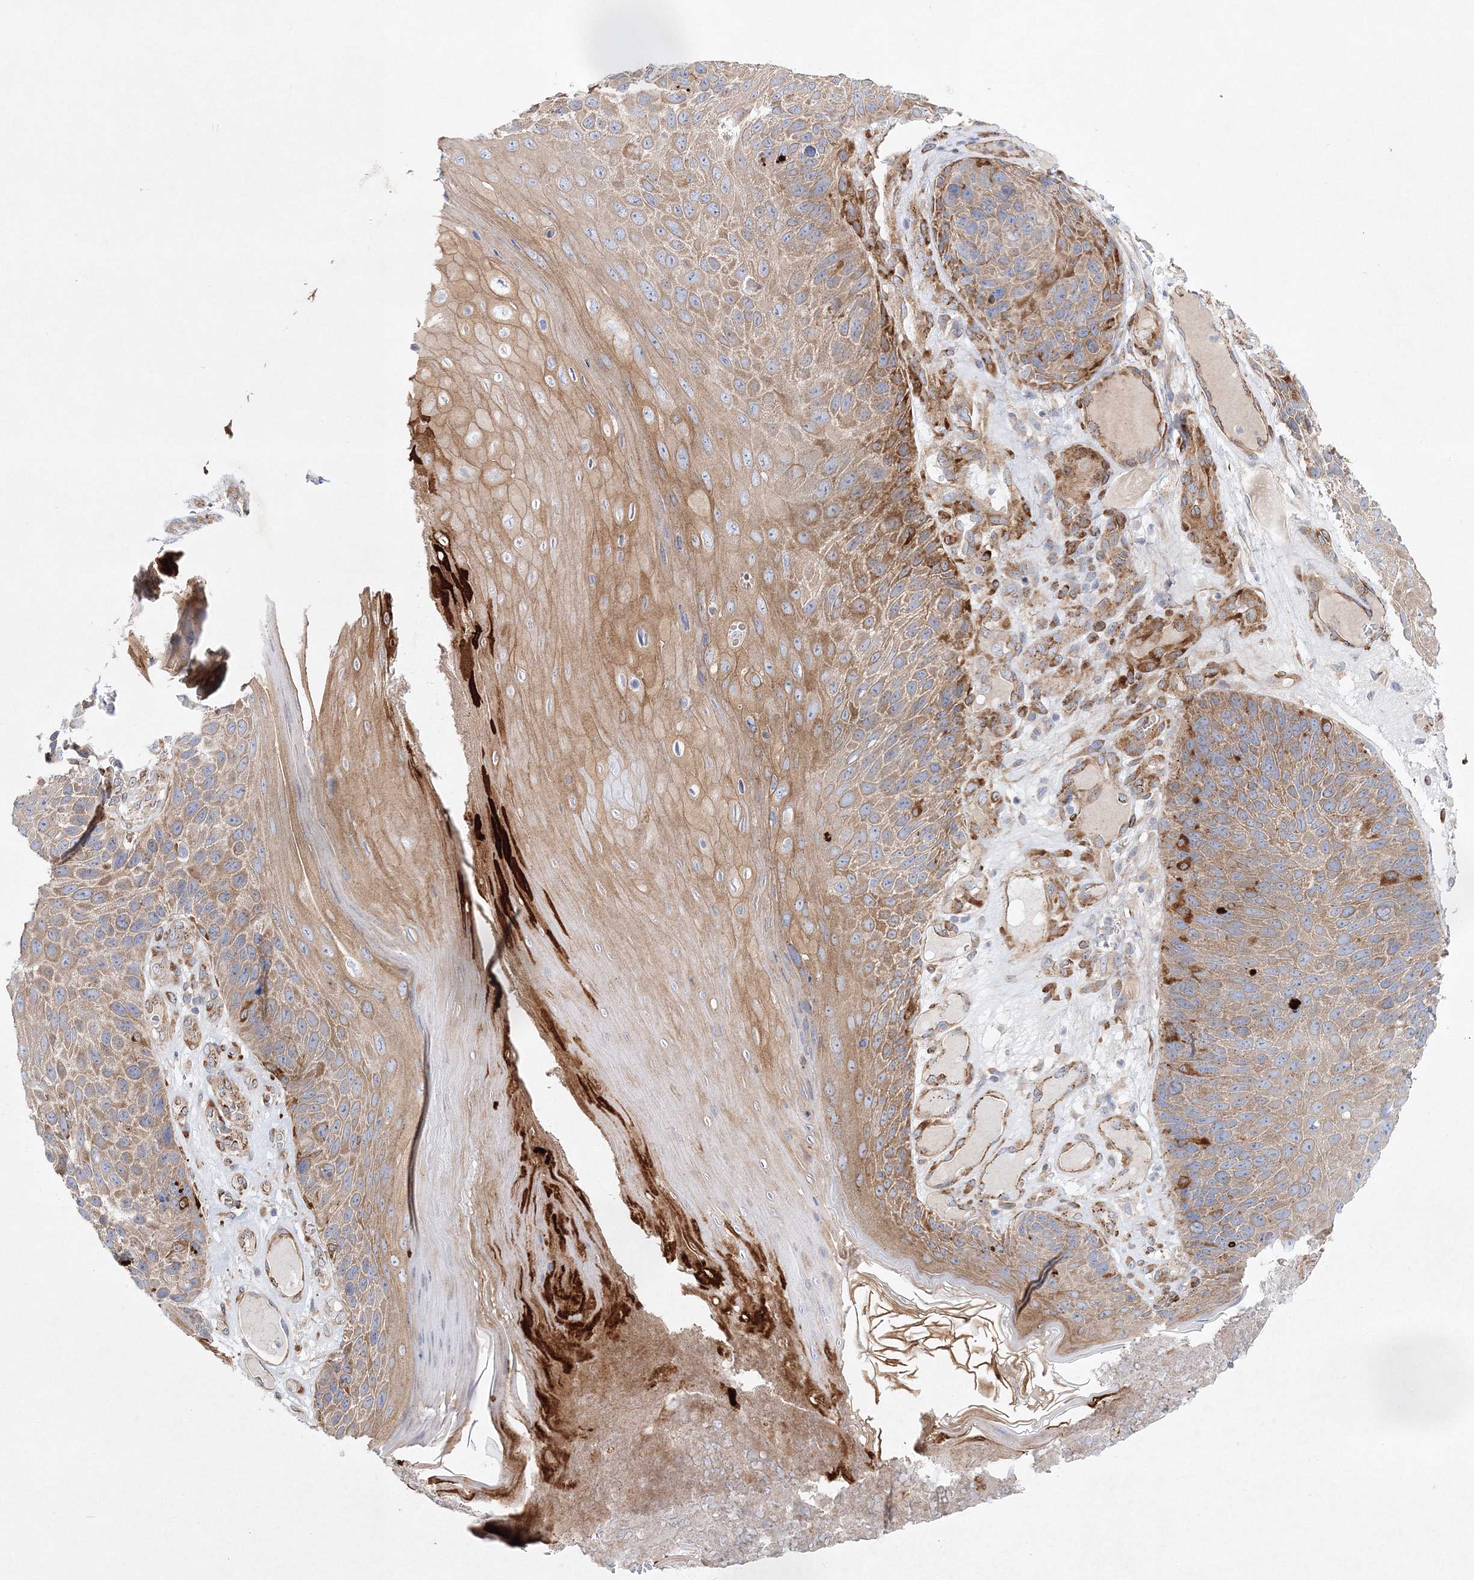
{"staining": {"intensity": "moderate", "quantity": ">75%", "location": "cytoplasmic/membranous"}, "tissue": "skin cancer", "cell_type": "Tumor cells", "image_type": "cancer", "snomed": [{"axis": "morphology", "description": "Squamous cell carcinoma, NOS"}, {"axis": "topography", "description": "Skin"}], "caption": "Protein staining of squamous cell carcinoma (skin) tissue exhibits moderate cytoplasmic/membranous expression in about >75% of tumor cells.", "gene": "ZFYVE16", "patient": {"sex": "female", "age": 88}}